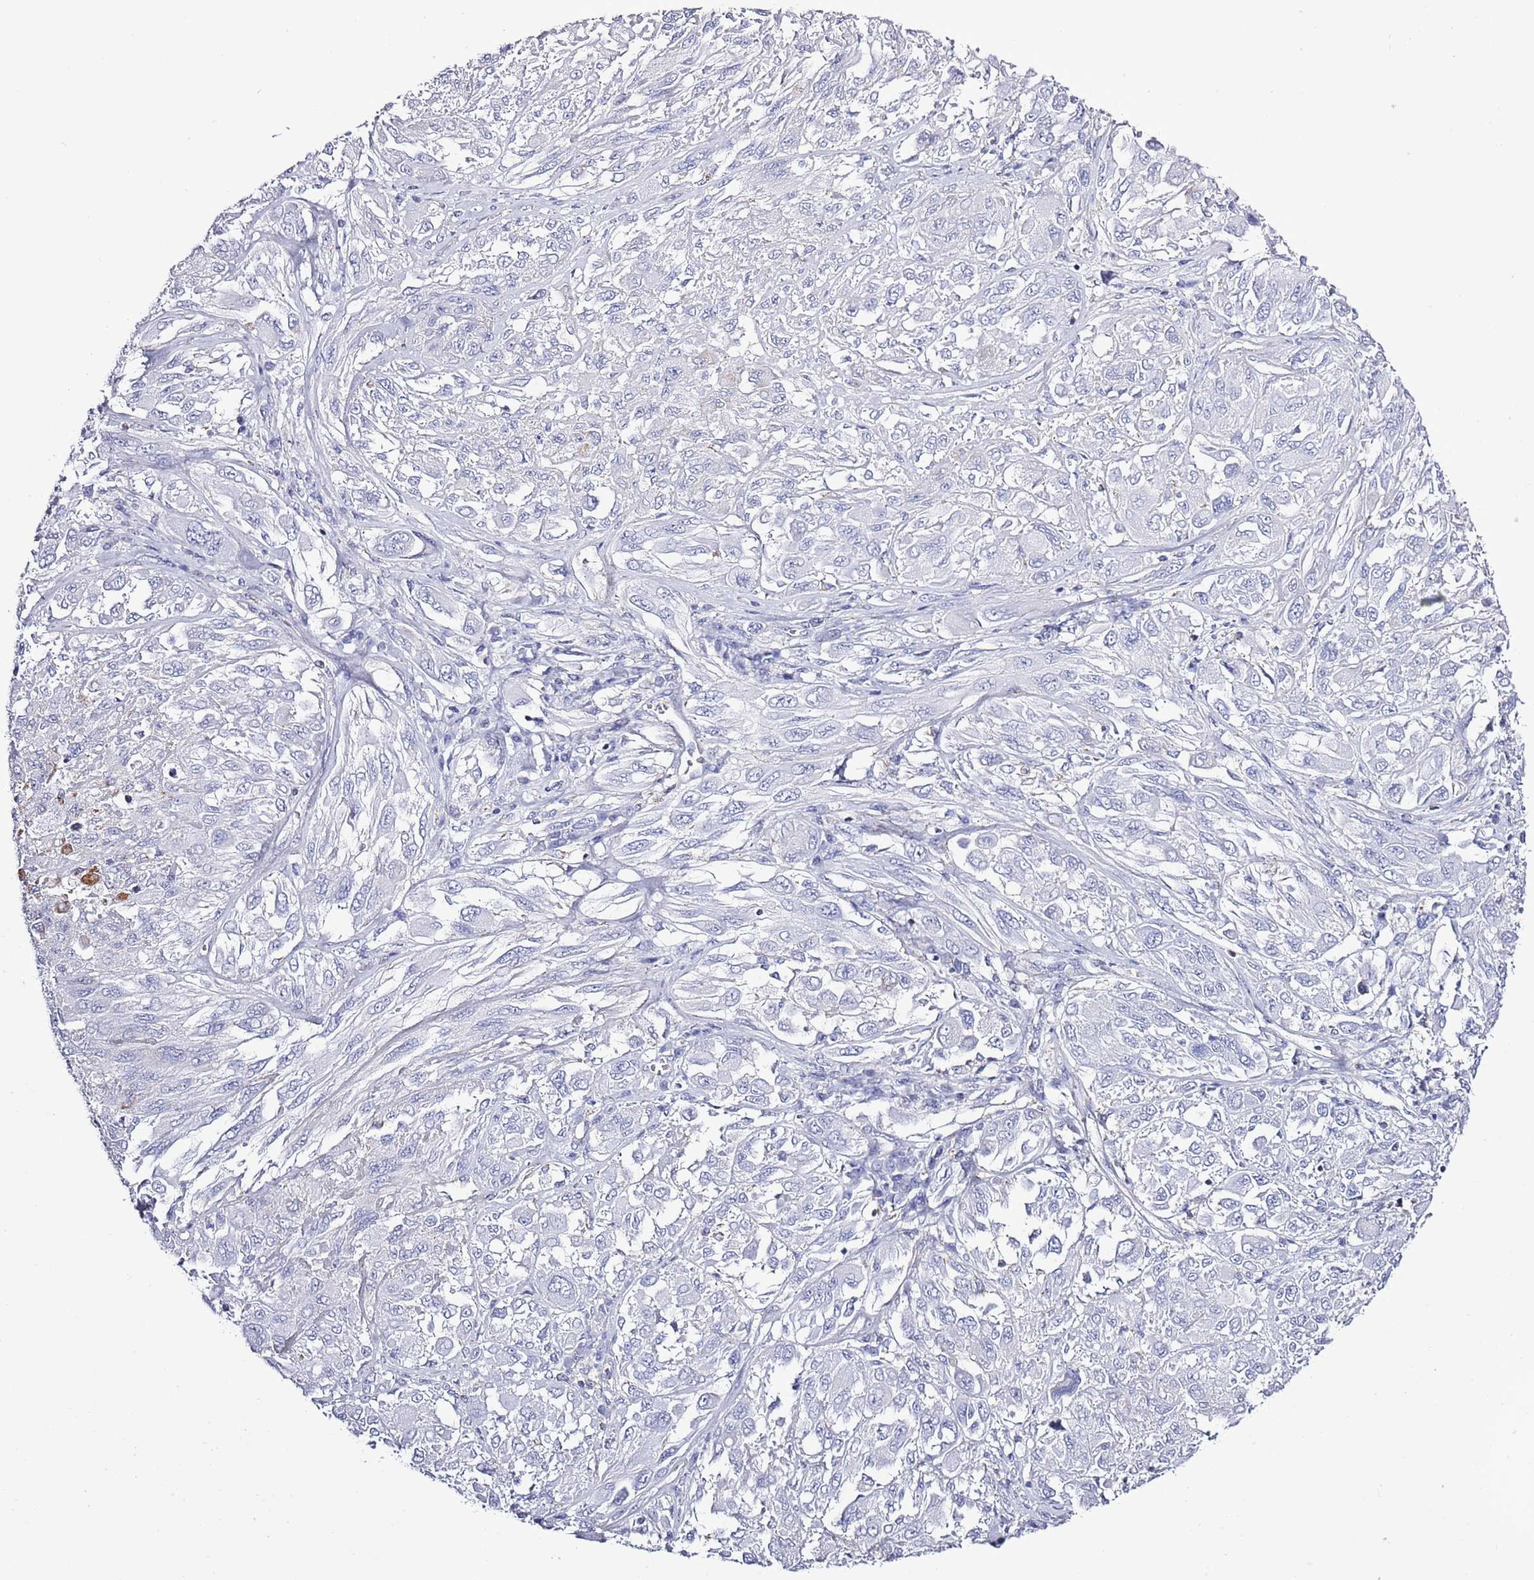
{"staining": {"intensity": "negative", "quantity": "none", "location": "none"}, "tissue": "melanoma", "cell_type": "Tumor cells", "image_type": "cancer", "snomed": [{"axis": "morphology", "description": "Malignant melanoma, NOS"}, {"axis": "topography", "description": "Skin"}], "caption": "Protein analysis of melanoma displays no significant positivity in tumor cells.", "gene": "SLC23A1", "patient": {"sex": "female", "age": 91}}